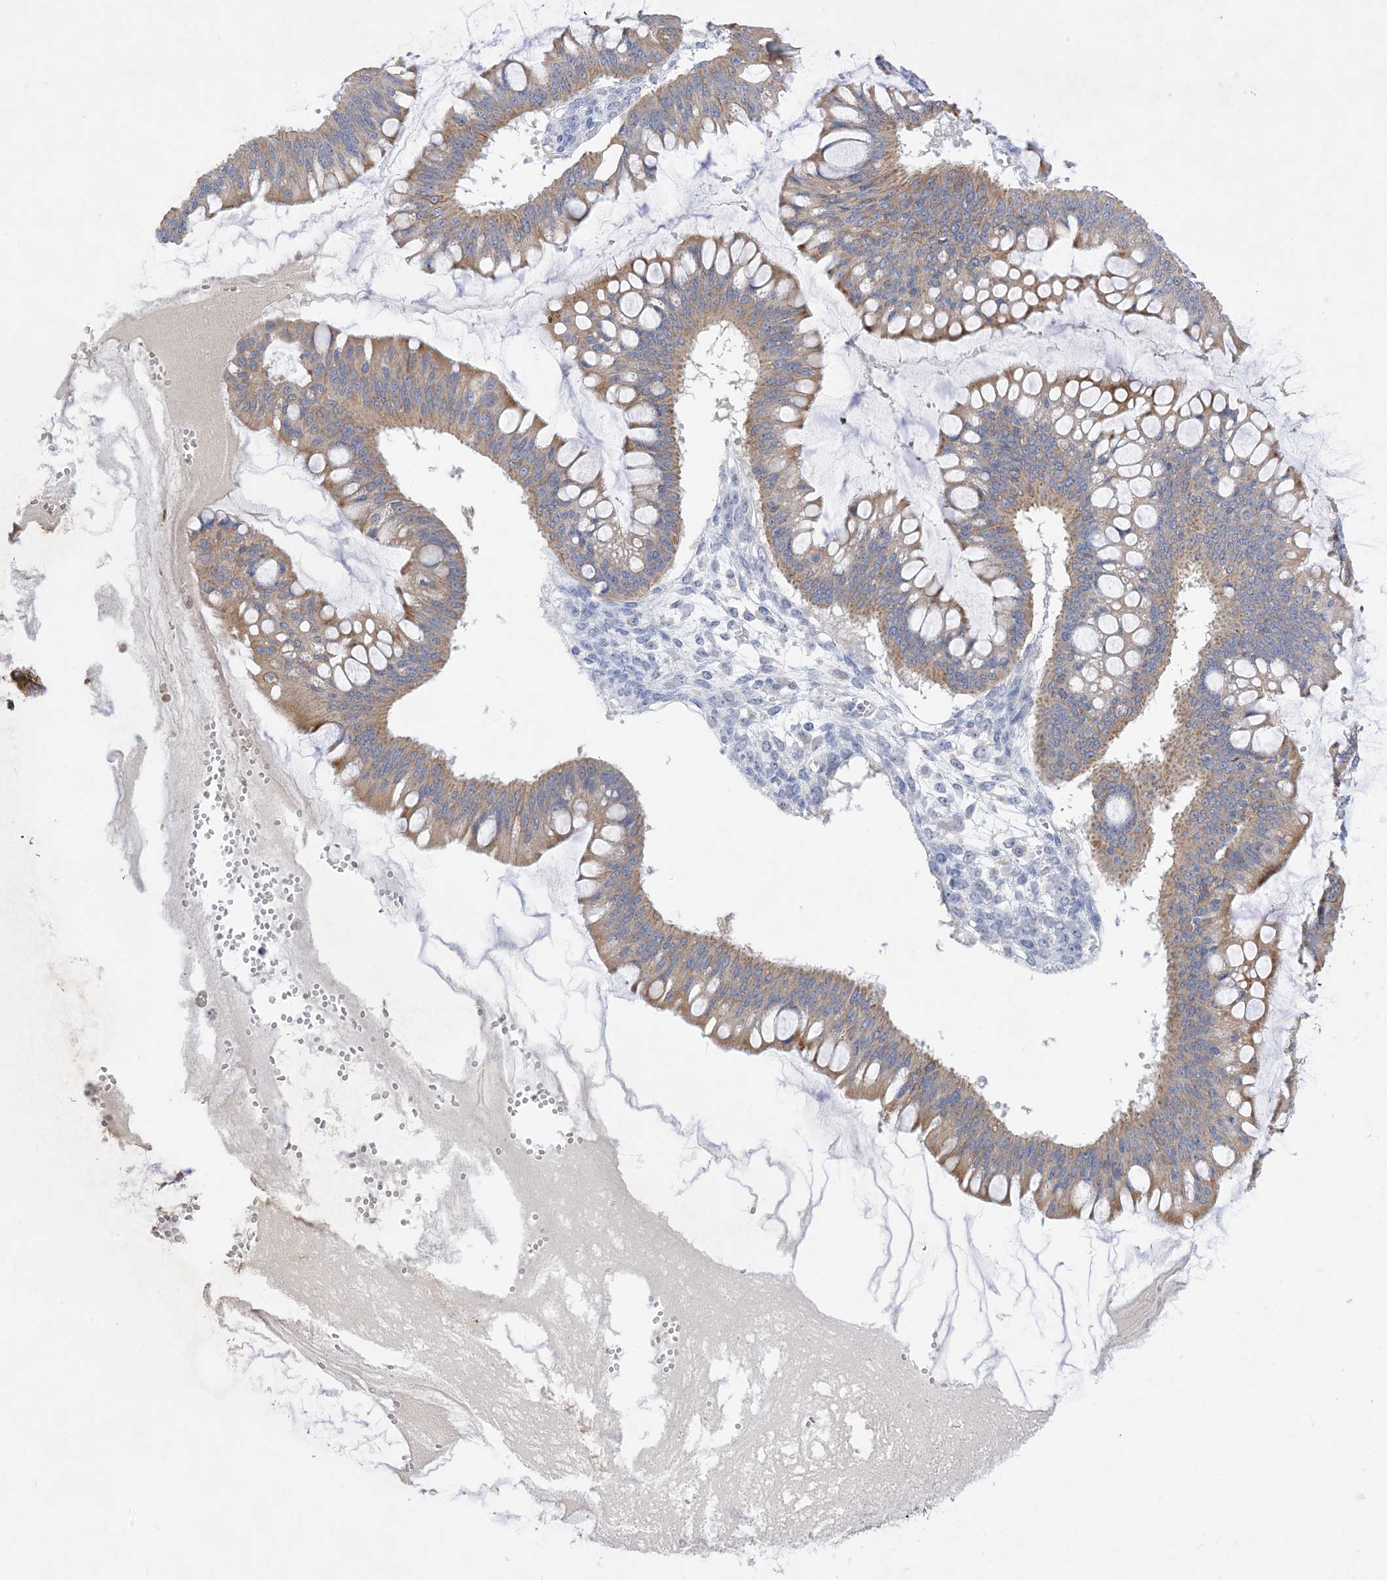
{"staining": {"intensity": "moderate", "quantity": "25%-75%", "location": "cytoplasmic/membranous"}, "tissue": "ovarian cancer", "cell_type": "Tumor cells", "image_type": "cancer", "snomed": [{"axis": "morphology", "description": "Cystadenocarcinoma, mucinous, NOS"}, {"axis": "topography", "description": "Ovary"}], "caption": "Moderate cytoplasmic/membranous staining is present in approximately 25%-75% of tumor cells in mucinous cystadenocarcinoma (ovarian).", "gene": "PLK4", "patient": {"sex": "female", "age": 73}}